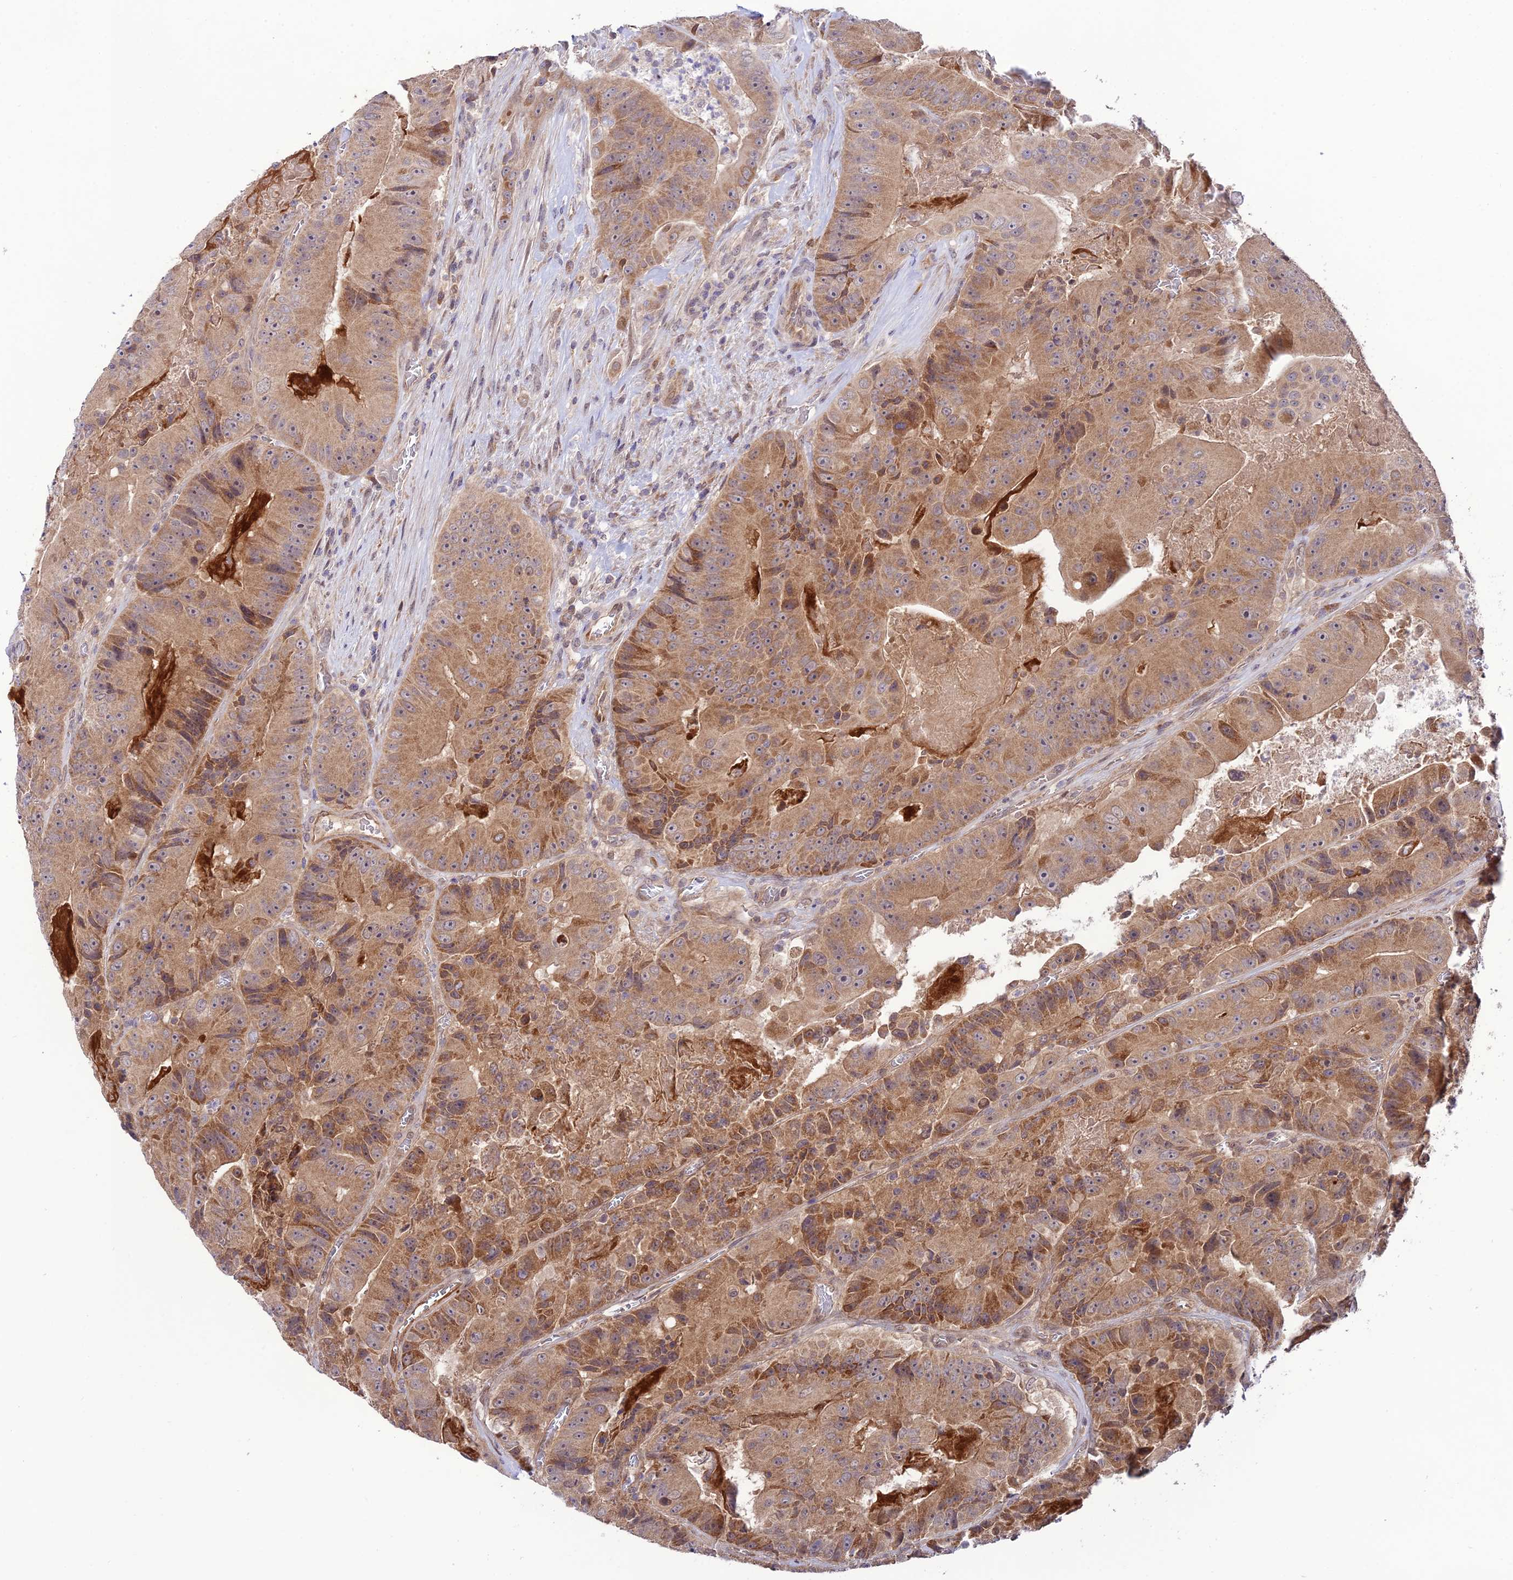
{"staining": {"intensity": "moderate", "quantity": ">75%", "location": "cytoplasmic/membranous"}, "tissue": "colorectal cancer", "cell_type": "Tumor cells", "image_type": "cancer", "snomed": [{"axis": "morphology", "description": "Adenocarcinoma, NOS"}, {"axis": "topography", "description": "Colon"}], "caption": "There is medium levels of moderate cytoplasmic/membranous expression in tumor cells of adenocarcinoma (colorectal), as demonstrated by immunohistochemical staining (brown color).", "gene": "TRIM40", "patient": {"sex": "female", "age": 86}}